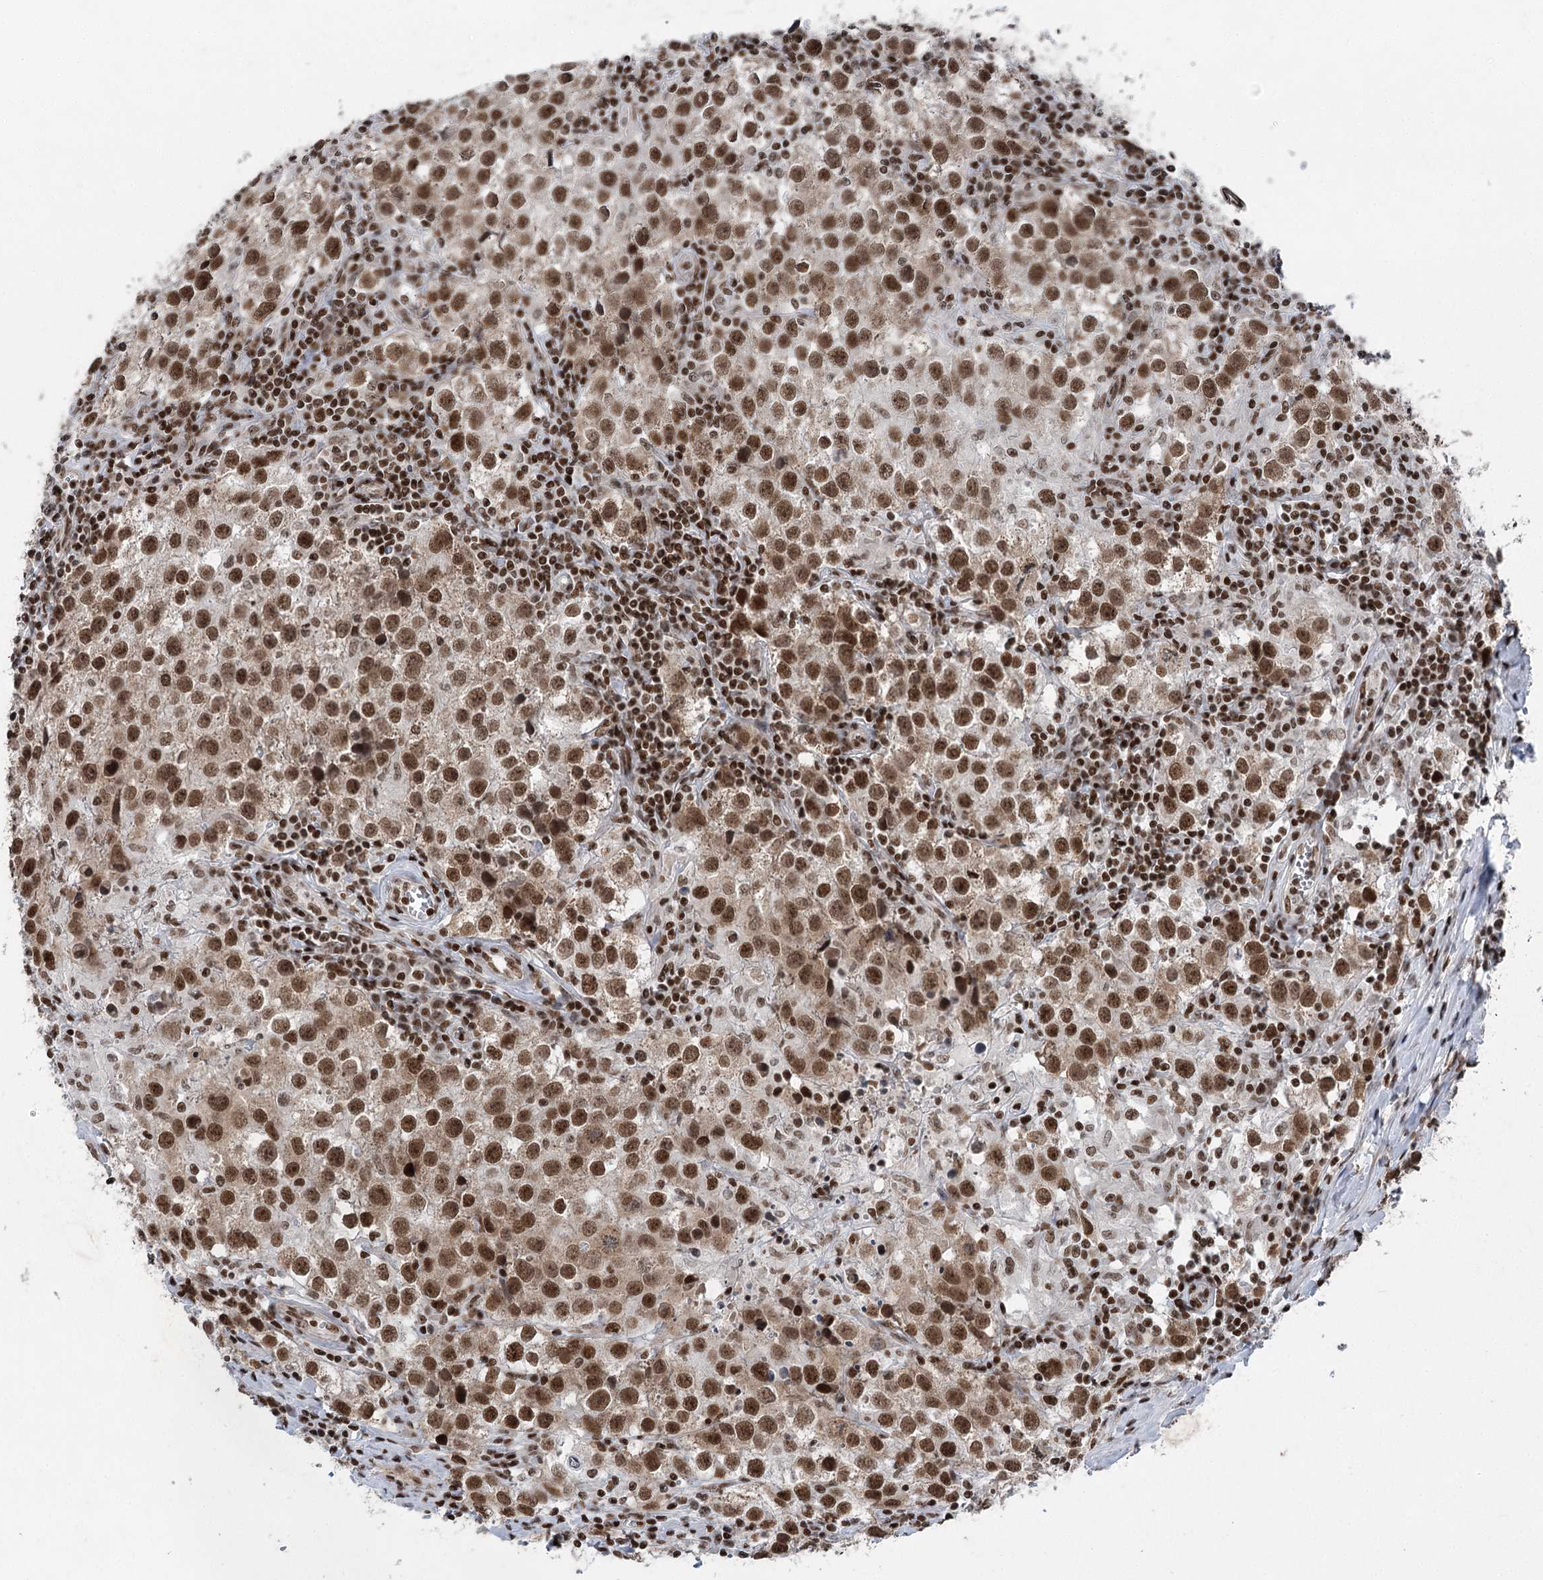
{"staining": {"intensity": "strong", "quantity": ">75%", "location": "nuclear"}, "tissue": "testis cancer", "cell_type": "Tumor cells", "image_type": "cancer", "snomed": [{"axis": "morphology", "description": "Seminoma, NOS"}, {"axis": "morphology", "description": "Carcinoma, Embryonal, NOS"}, {"axis": "topography", "description": "Testis"}], "caption": "Immunohistochemical staining of testis cancer reveals high levels of strong nuclear protein positivity in about >75% of tumor cells. (brown staining indicates protein expression, while blue staining denotes nuclei).", "gene": "CGGBP1", "patient": {"sex": "male", "age": 43}}